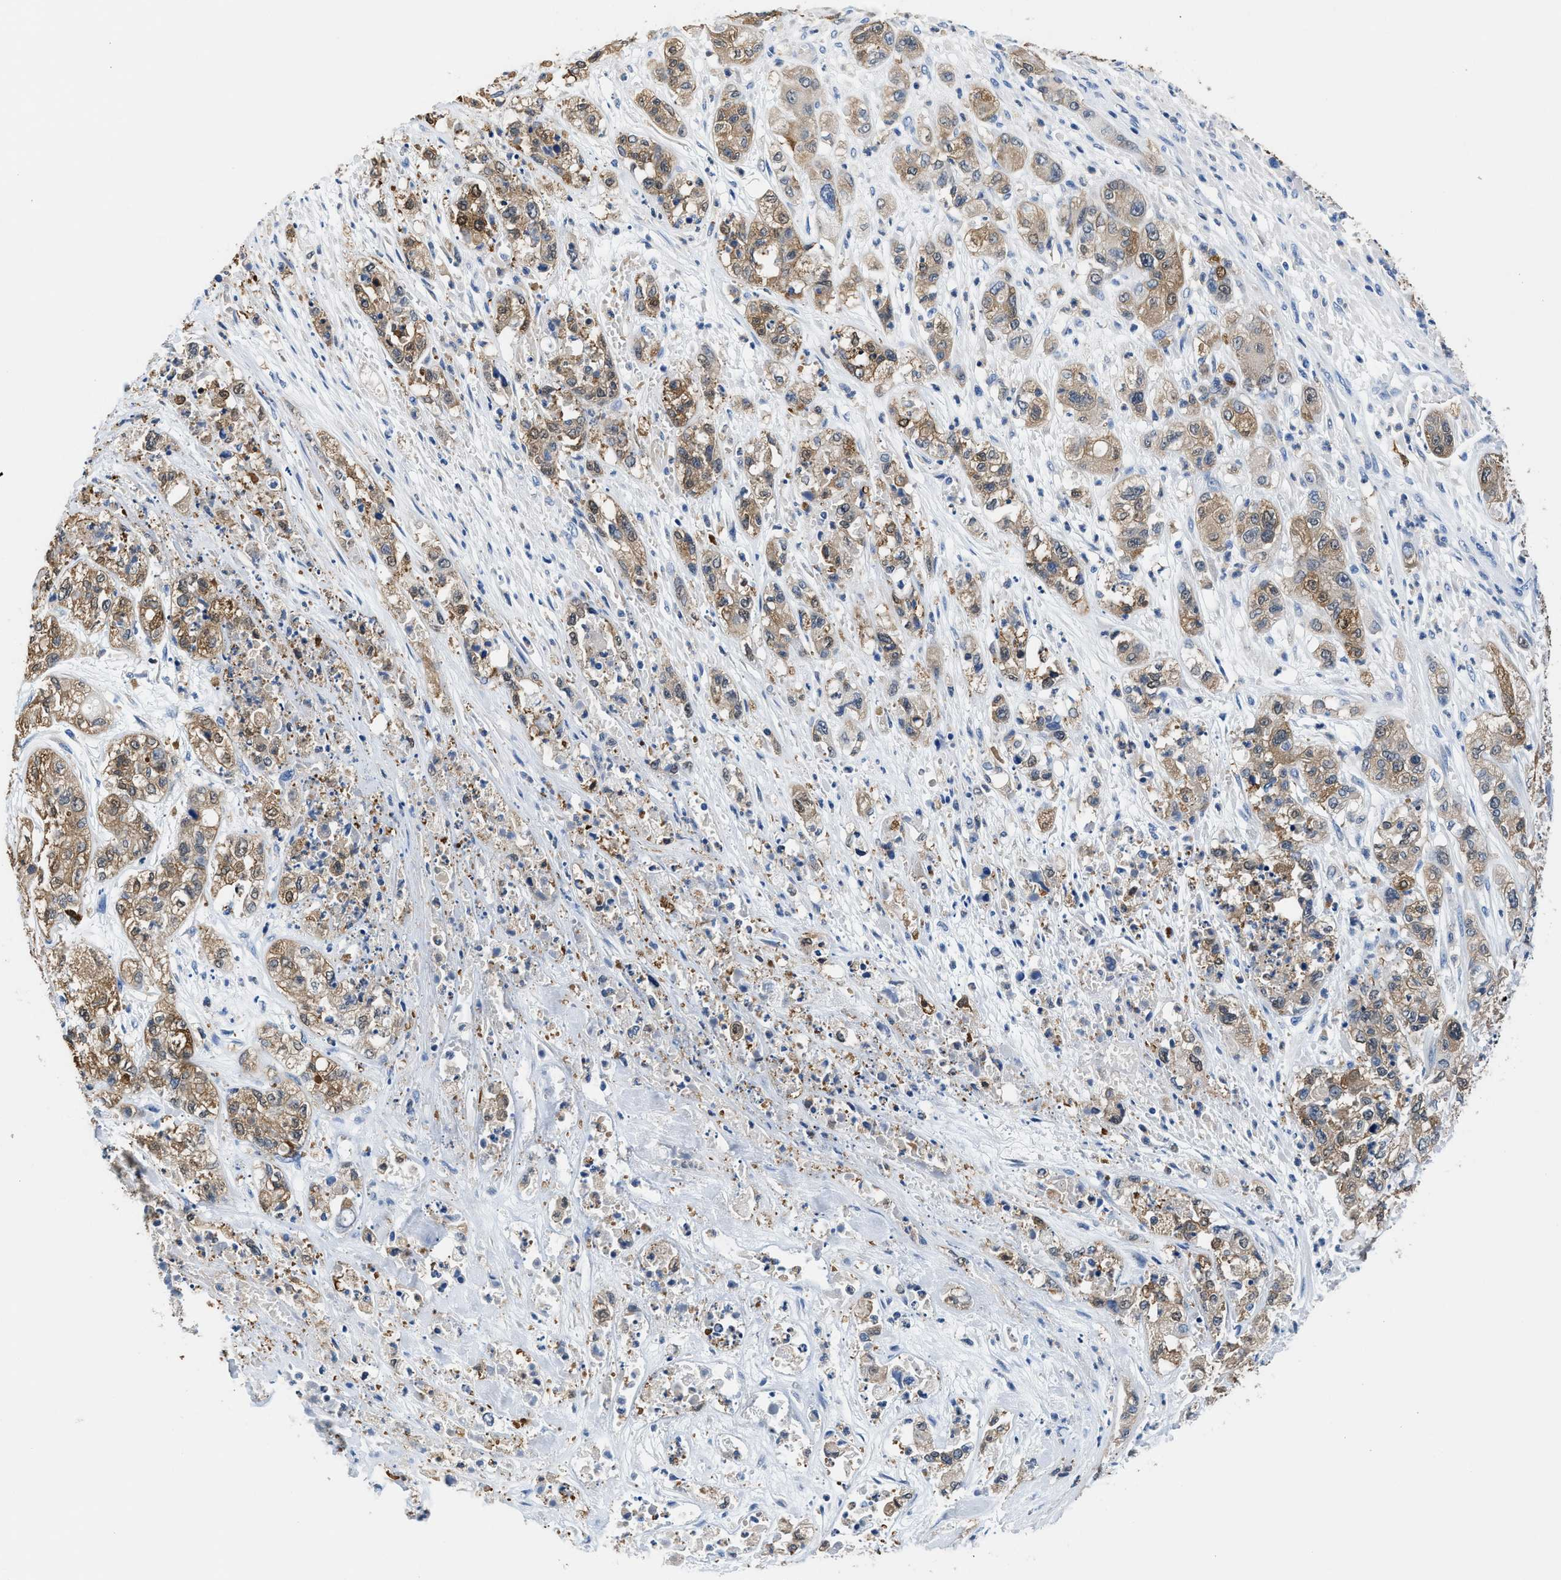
{"staining": {"intensity": "moderate", "quantity": ">75%", "location": "cytoplasmic/membranous"}, "tissue": "pancreatic cancer", "cell_type": "Tumor cells", "image_type": "cancer", "snomed": [{"axis": "morphology", "description": "Adenocarcinoma, NOS"}, {"axis": "topography", "description": "Pancreas"}], "caption": "Immunohistochemistry (DAB) staining of human pancreatic cancer (adenocarcinoma) displays moderate cytoplasmic/membranous protein staining in approximately >75% of tumor cells. The staining is performed using DAB brown chromogen to label protein expression. The nuclei are counter-stained blue using hematoxylin.", "gene": "FADS6", "patient": {"sex": "female", "age": 78}}